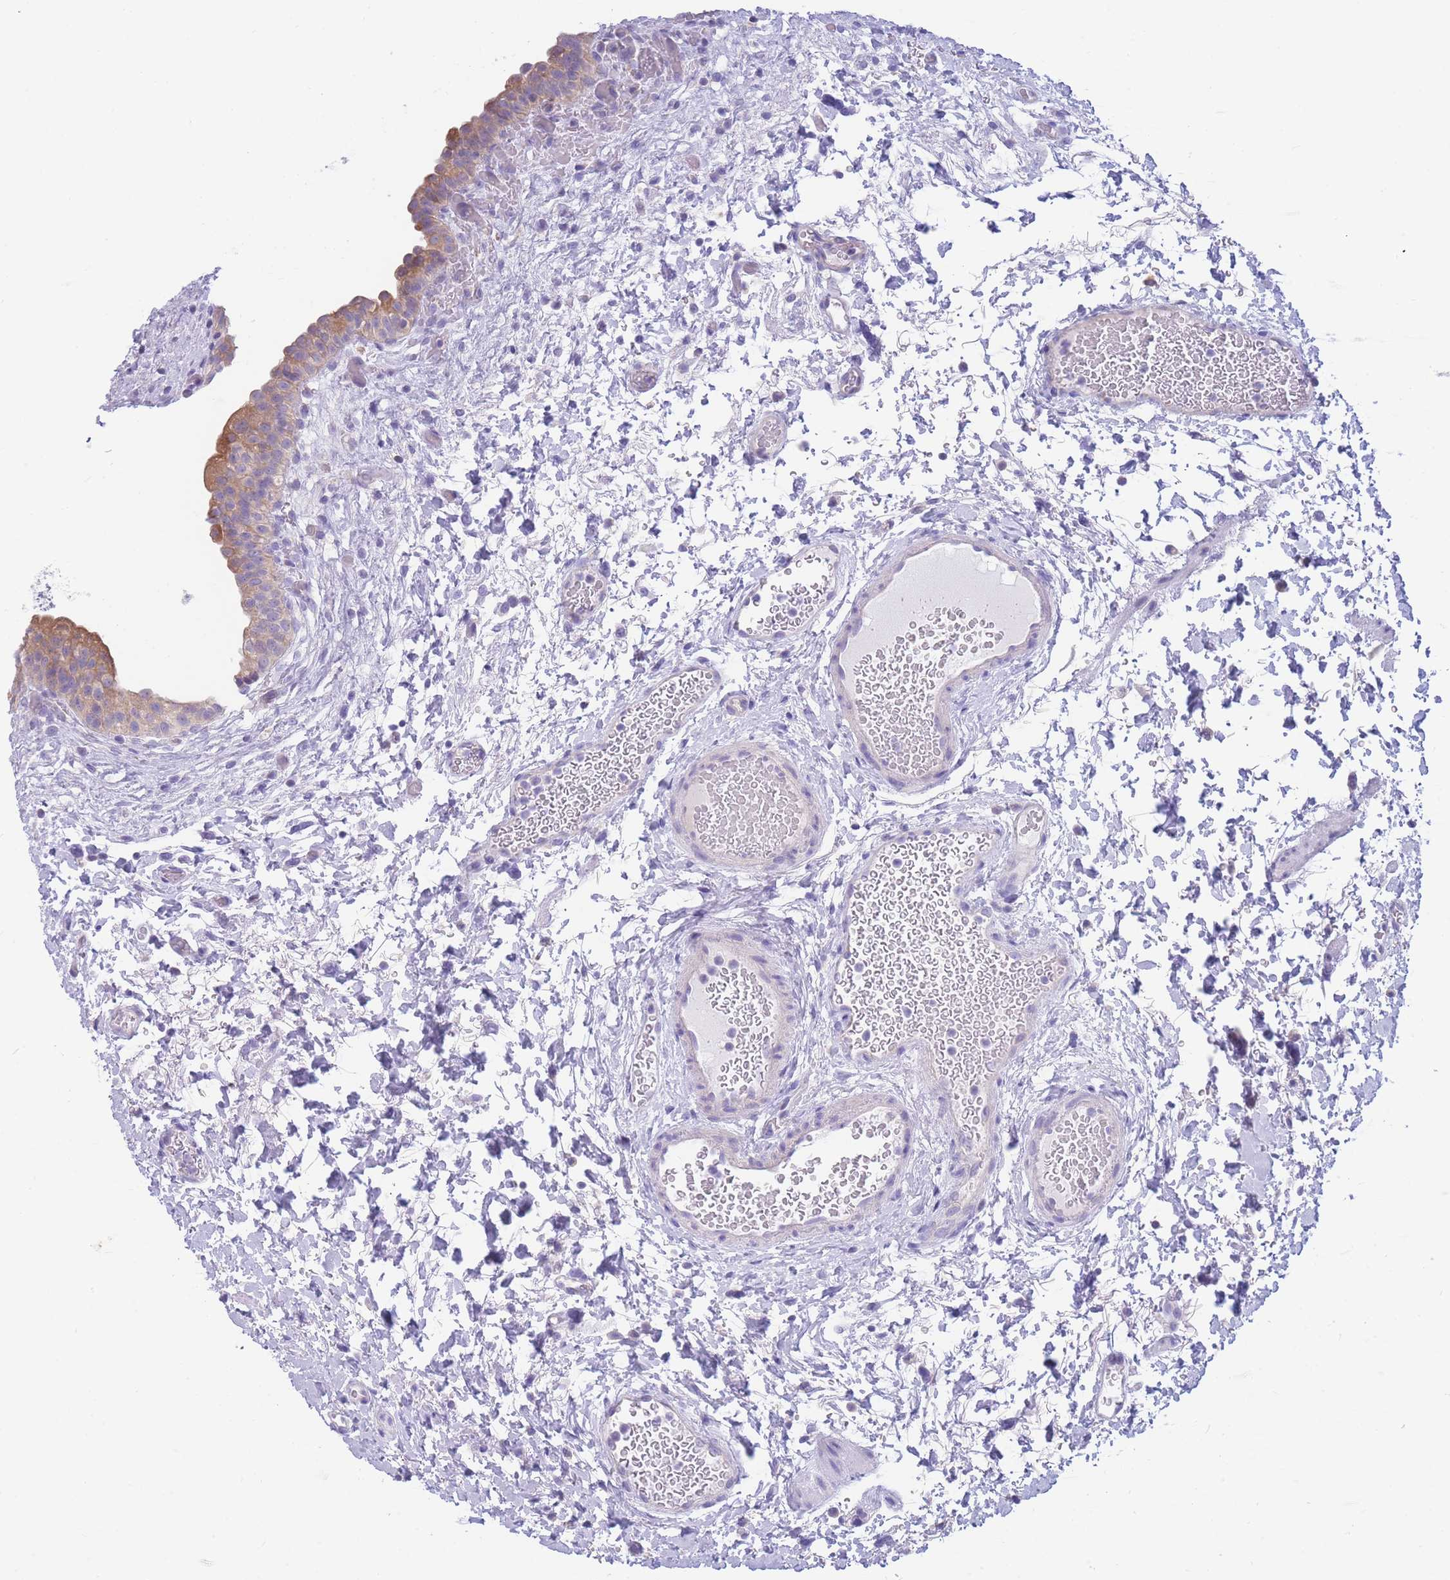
{"staining": {"intensity": "moderate", "quantity": "25%-75%", "location": "cytoplasmic/membranous"}, "tissue": "urinary bladder", "cell_type": "Urothelial cells", "image_type": "normal", "snomed": [{"axis": "morphology", "description": "Normal tissue, NOS"}, {"axis": "topography", "description": "Urinary bladder"}], "caption": "Immunohistochemistry image of benign urinary bladder: urinary bladder stained using immunohistochemistry exhibits medium levels of moderate protein expression localized specifically in the cytoplasmic/membranous of urothelial cells, appearing as a cytoplasmic/membranous brown color.", "gene": "DHRS11", "patient": {"sex": "male", "age": 69}}